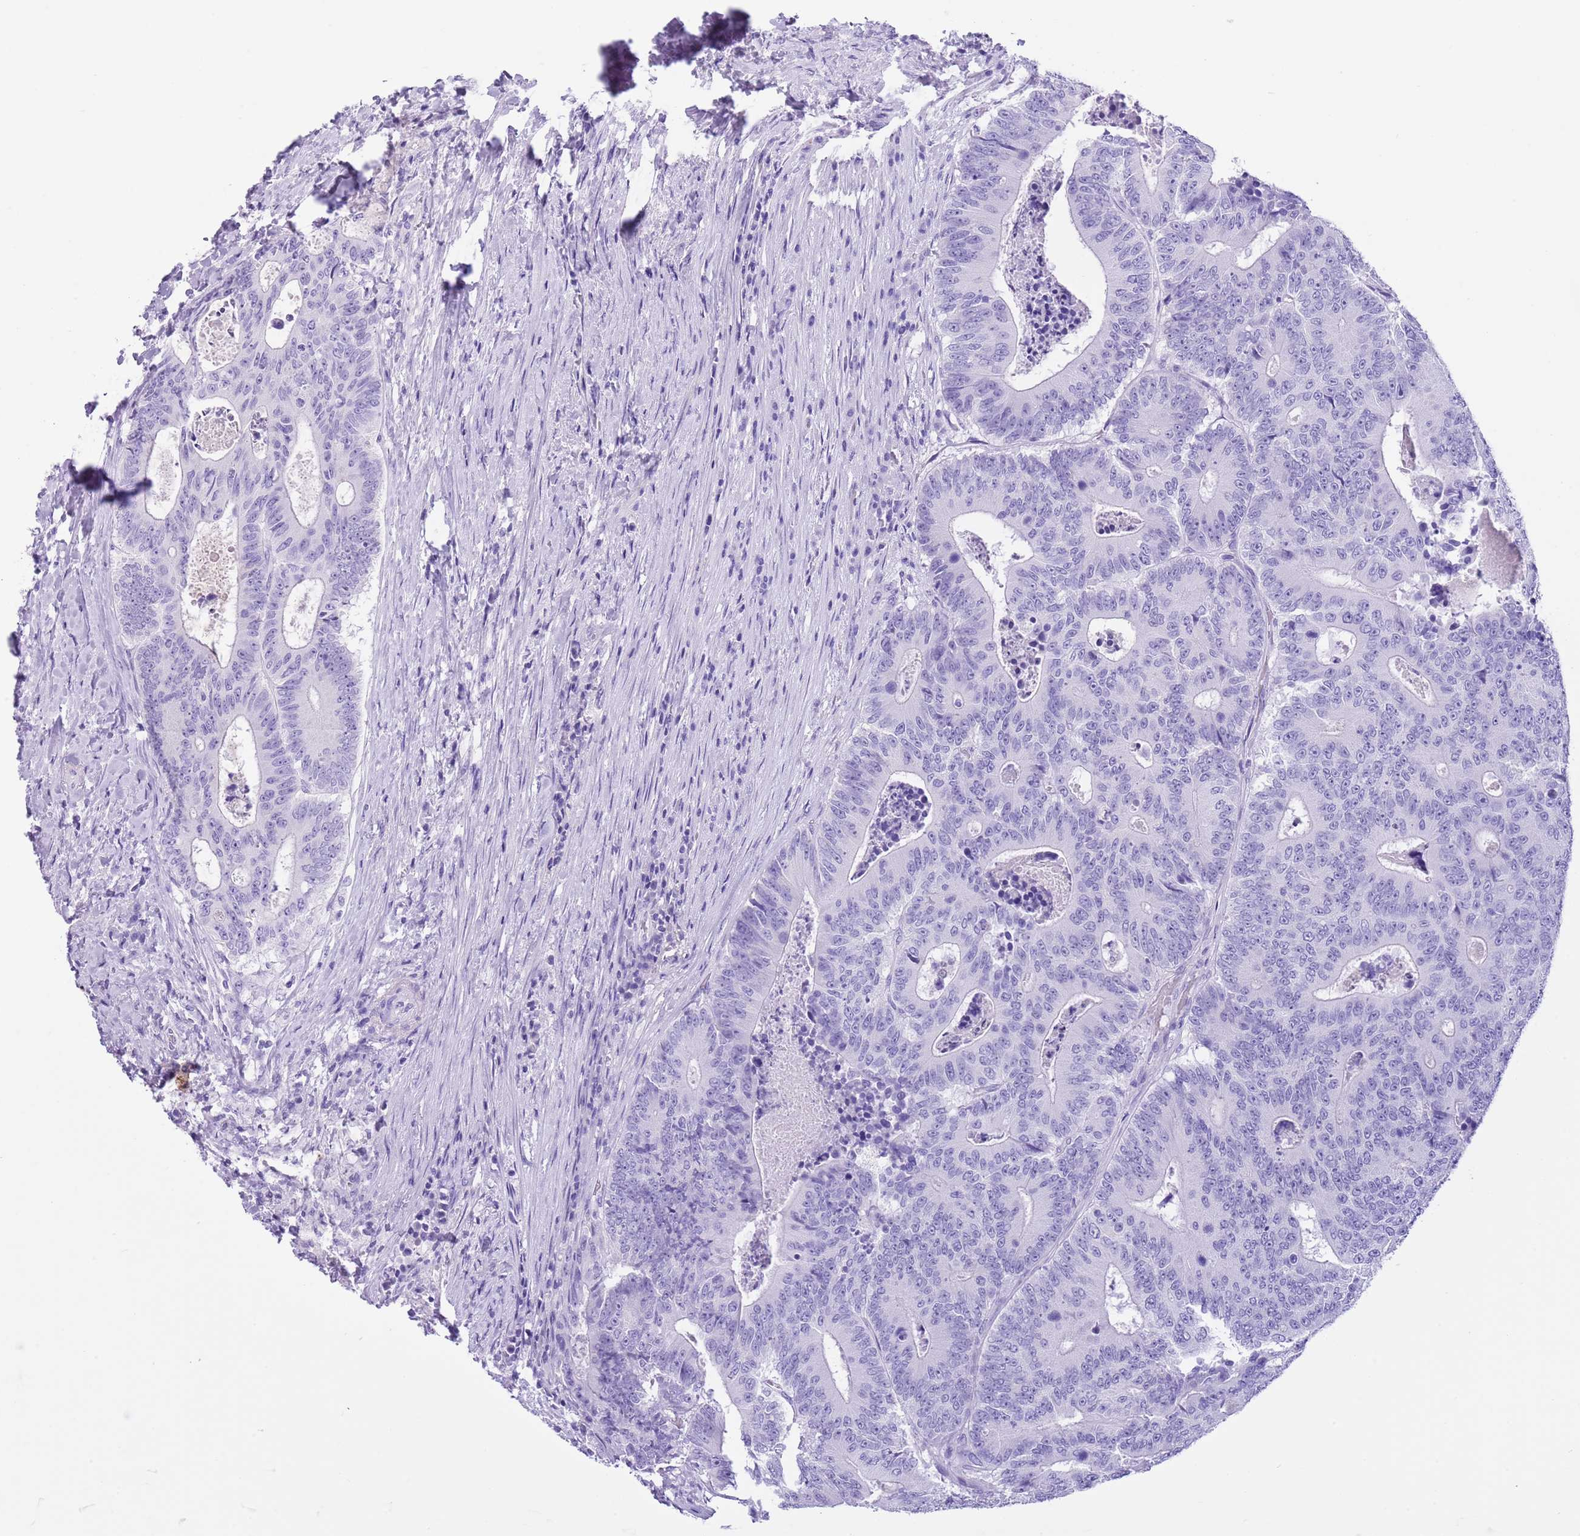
{"staining": {"intensity": "negative", "quantity": "none", "location": "none"}, "tissue": "colorectal cancer", "cell_type": "Tumor cells", "image_type": "cancer", "snomed": [{"axis": "morphology", "description": "Adenocarcinoma, NOS"}, {"axis": "topography", "description": "Colon"}], "caption": "A high-resolution image shows immunohistochemistry staining of colorectal adenocarcinoma, which displays no significant positivity in tumor cells. (Immunohistochemistry (ihc), brightfield microscopy, high magnification).", "gene": "TBC1D10B", "patient": {"sex": "male", "age": 83}}